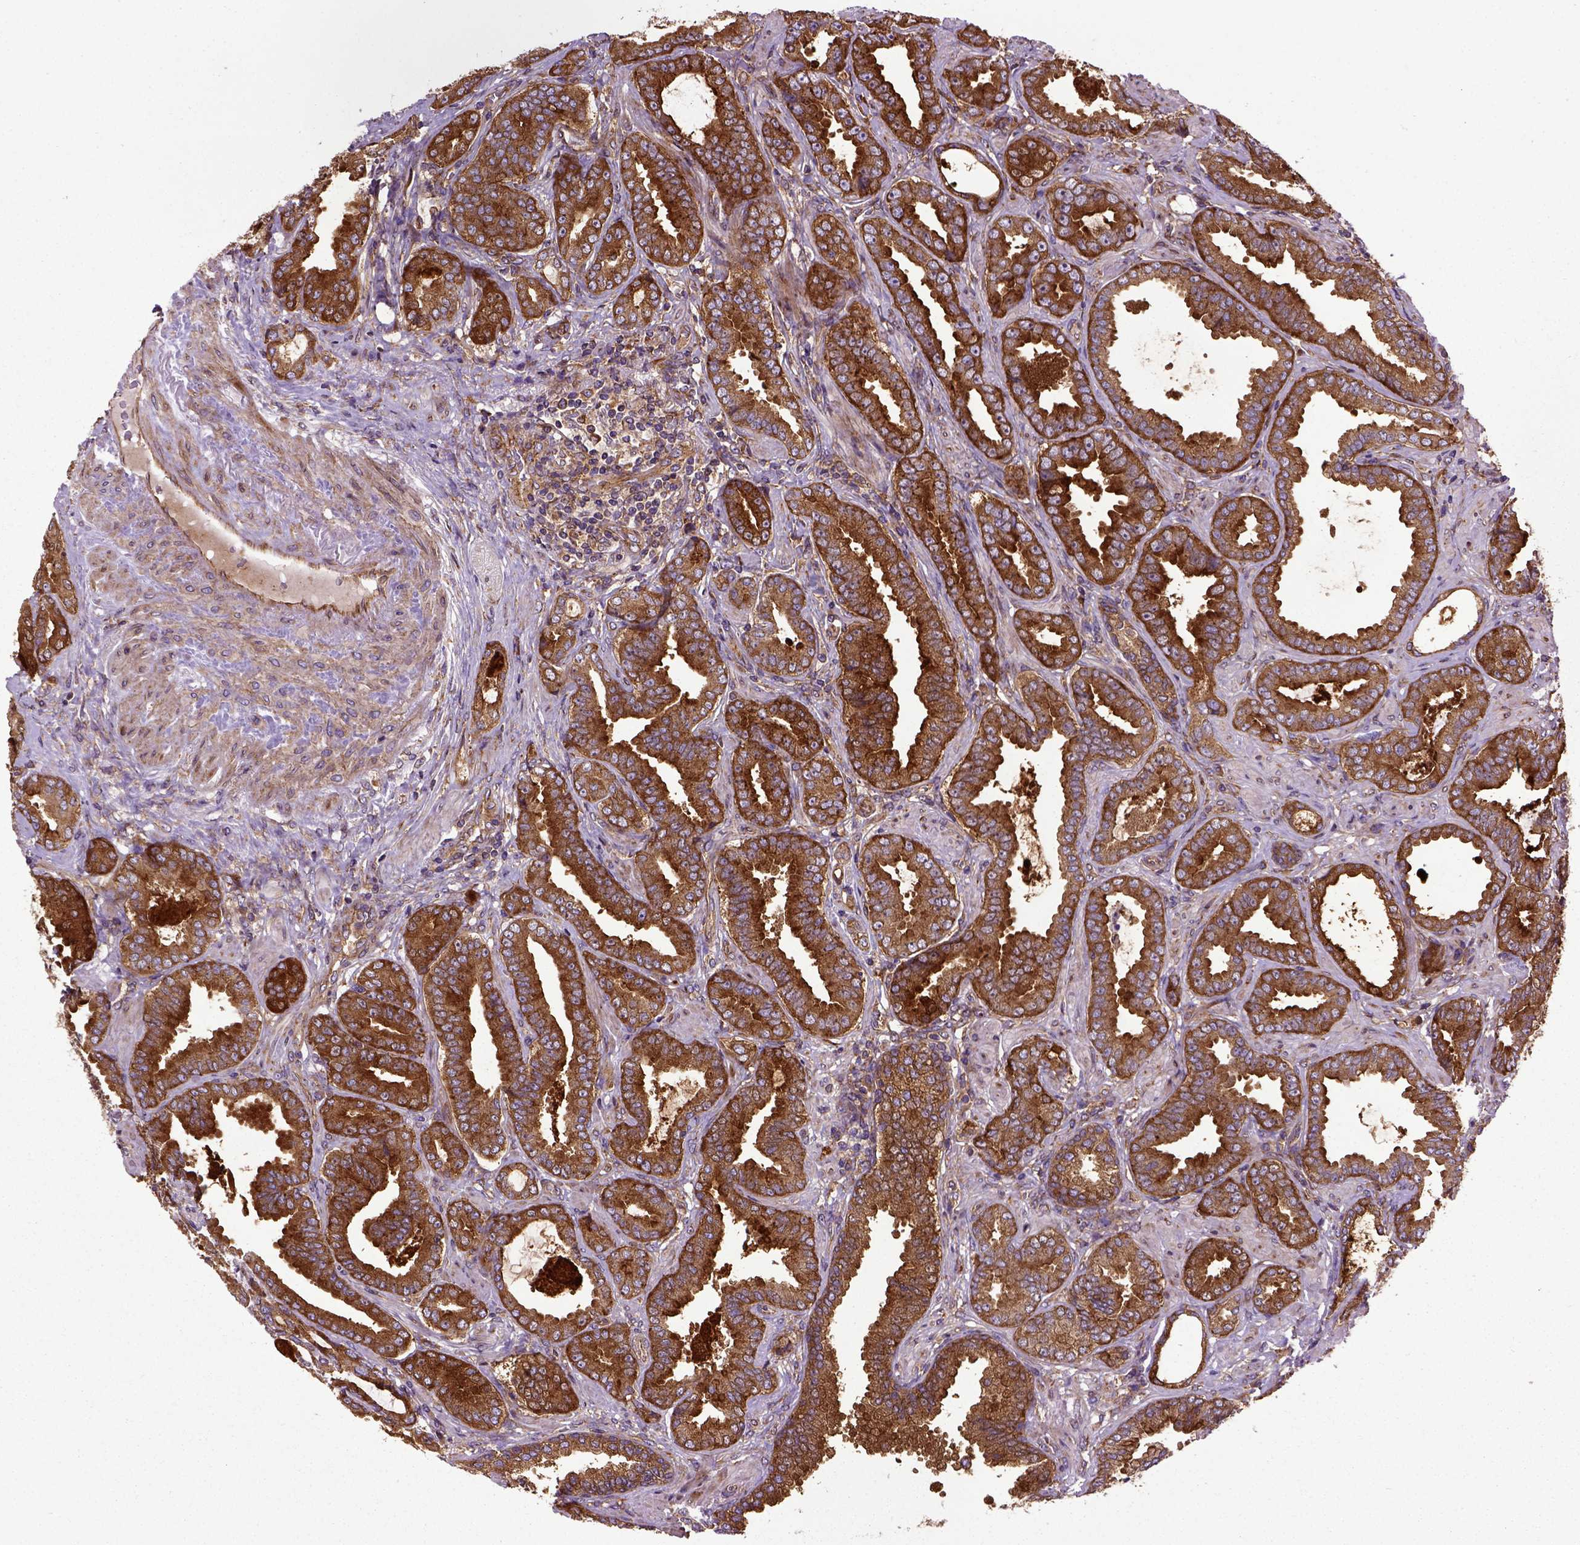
{"staining": {"intensity": "strong", "quantity": ">75%", "location": "cytoplasmic/membranous"}, "tissue": "prostate cancer", "cell_type": "Tumor cells", "image_type": "cancer", "snomed": [{"axis": "morphology", "description": "Adenocarcinoma, NOS"}, {"axis": "topography", "description": "Prostate"}], "caption": "About >75% of tumor cells in prostate adenocarcinoma exhibit strong cytoplasmic/membranous protein expression as visualized by brown immunohistochemical staining.", "gene": "CAPRIN1", "patient": {"sex": "male", "age": 64}}